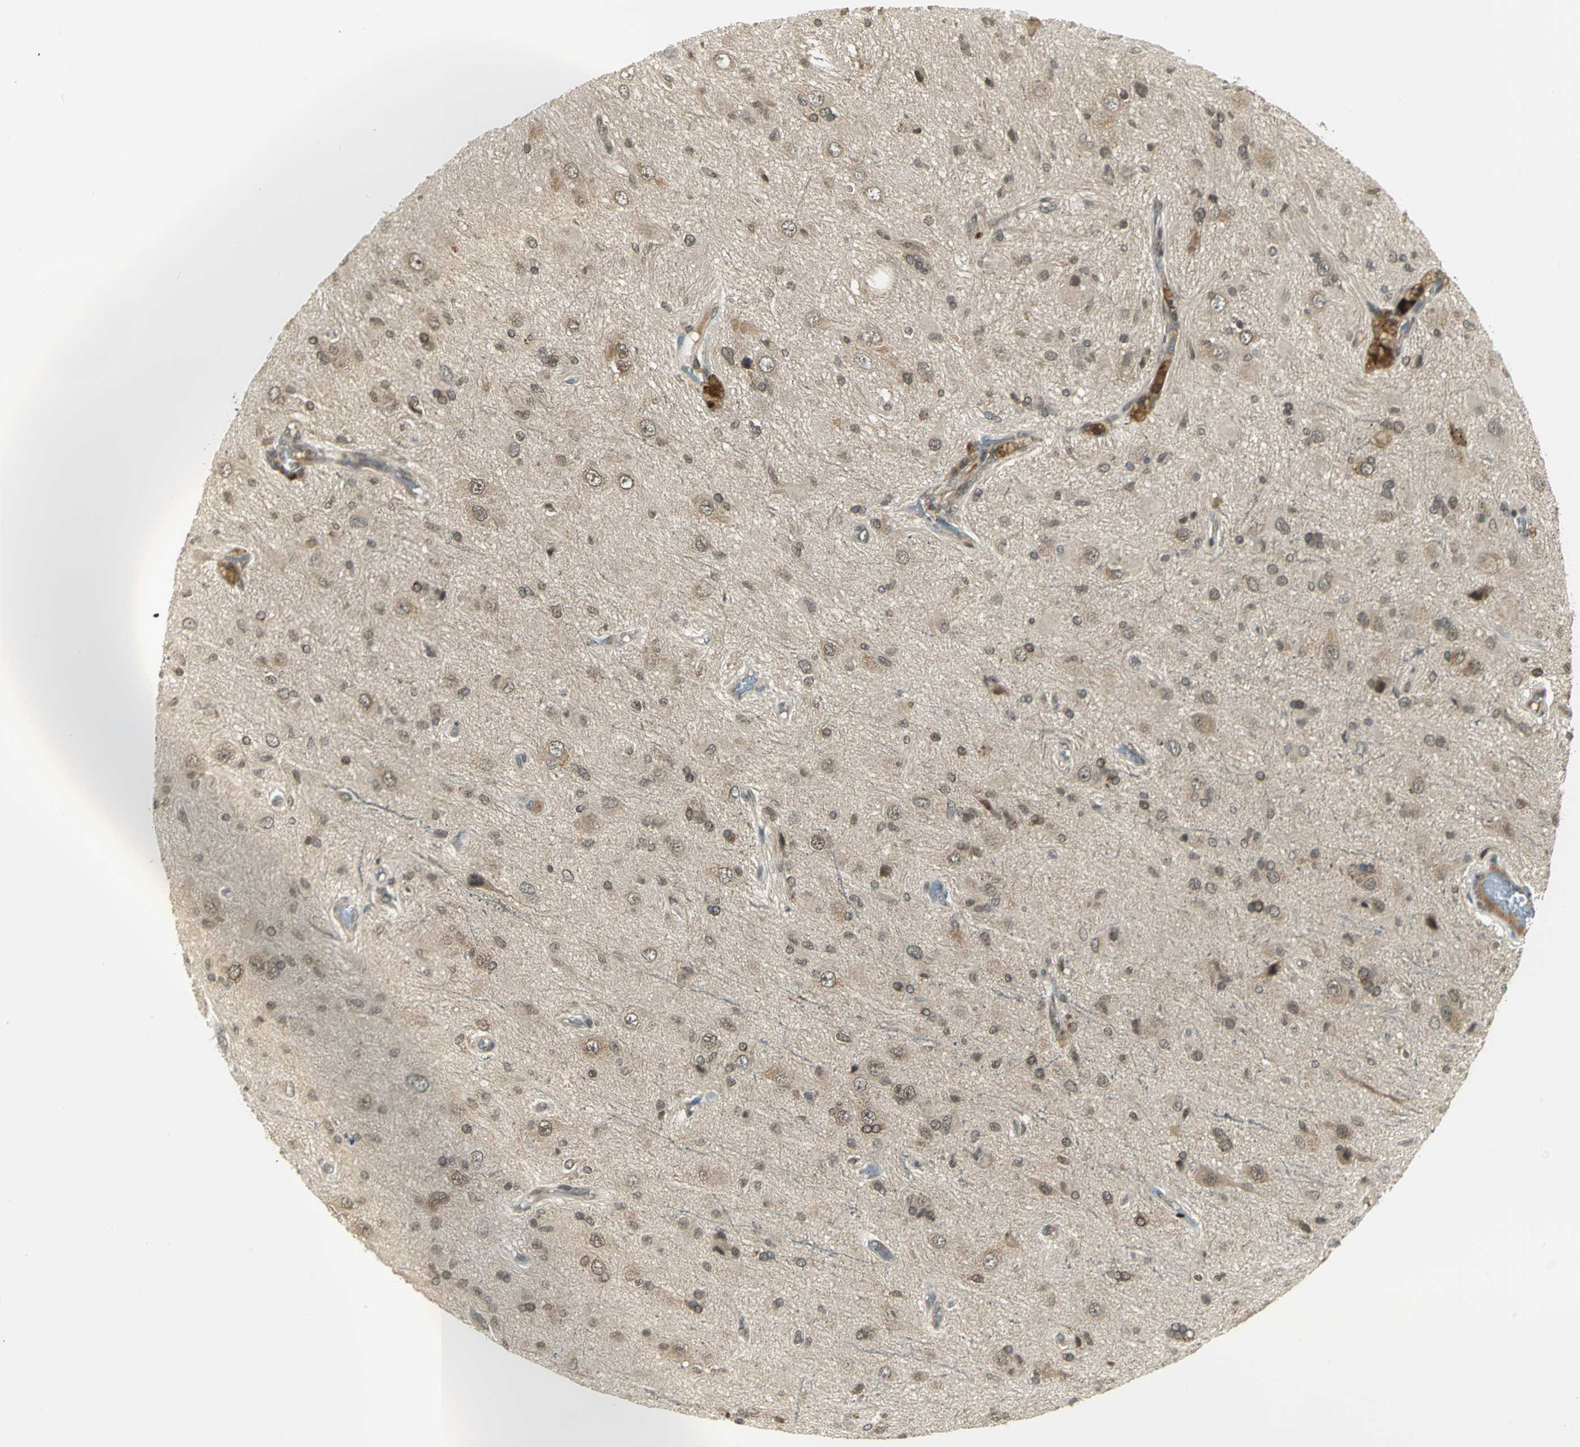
{"staining": {"intensity": "moderate", "quantity": ">75%", "location": "nuclear"}, "tissue": "glioma", "cell_type": "Tumor cells", "image_type": "cancer", "snomed": [{"axis": "morphology", "description": "Glioma, malignant, High grade"}, {"axis": "topography", "description": "Brain"}], "caption": "Glioma stained with immunohistochemistry (IHC) demonstrates moderate nuclear expression in approximately >75% of tumor cells.", "gene": "CDC34", "patient": {"sex": "male", "age": 47}}